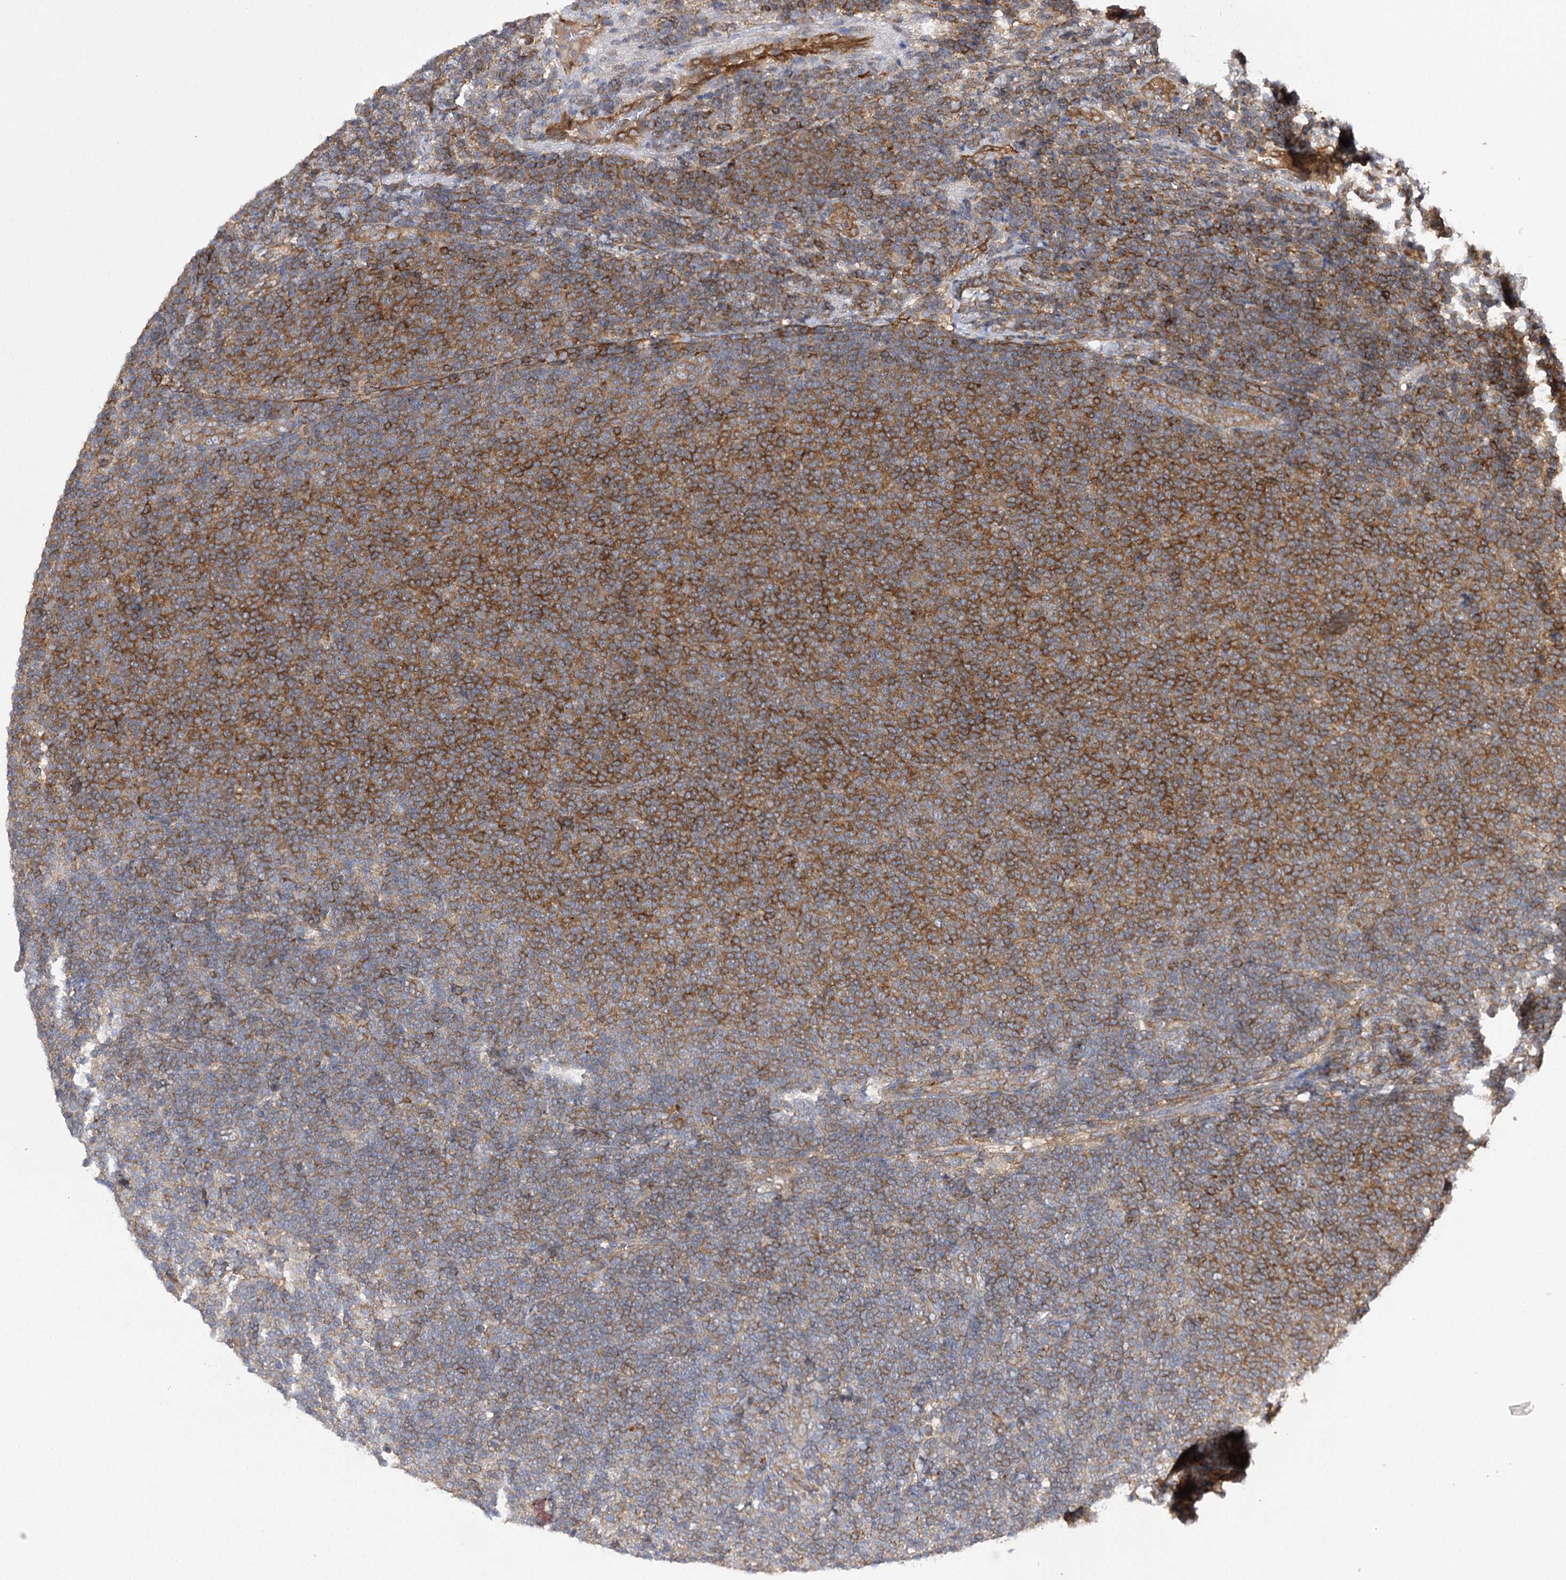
{"staining": {"intensity": "strong", "quantity": "25%-75%", "location": "cytoplasmic/membranous"}, "tissue": "lymphoma", "cell_type": "Tumor cells", "image_type": "cancer", "snomed": [{"axis": "morphology", "description": "Malignant lymphoma, non-Hodgkin's type, Low grade"}, {"axis": "topography", "description": "Lymph node"}], "caption": "Protein expression analysis of lymphoma exhibits strong cytoplasmic/membranous expression in about 25%-75% of tumor cells.", "gene": "BCR", "patient": {"sex": "male", "age": 66}}